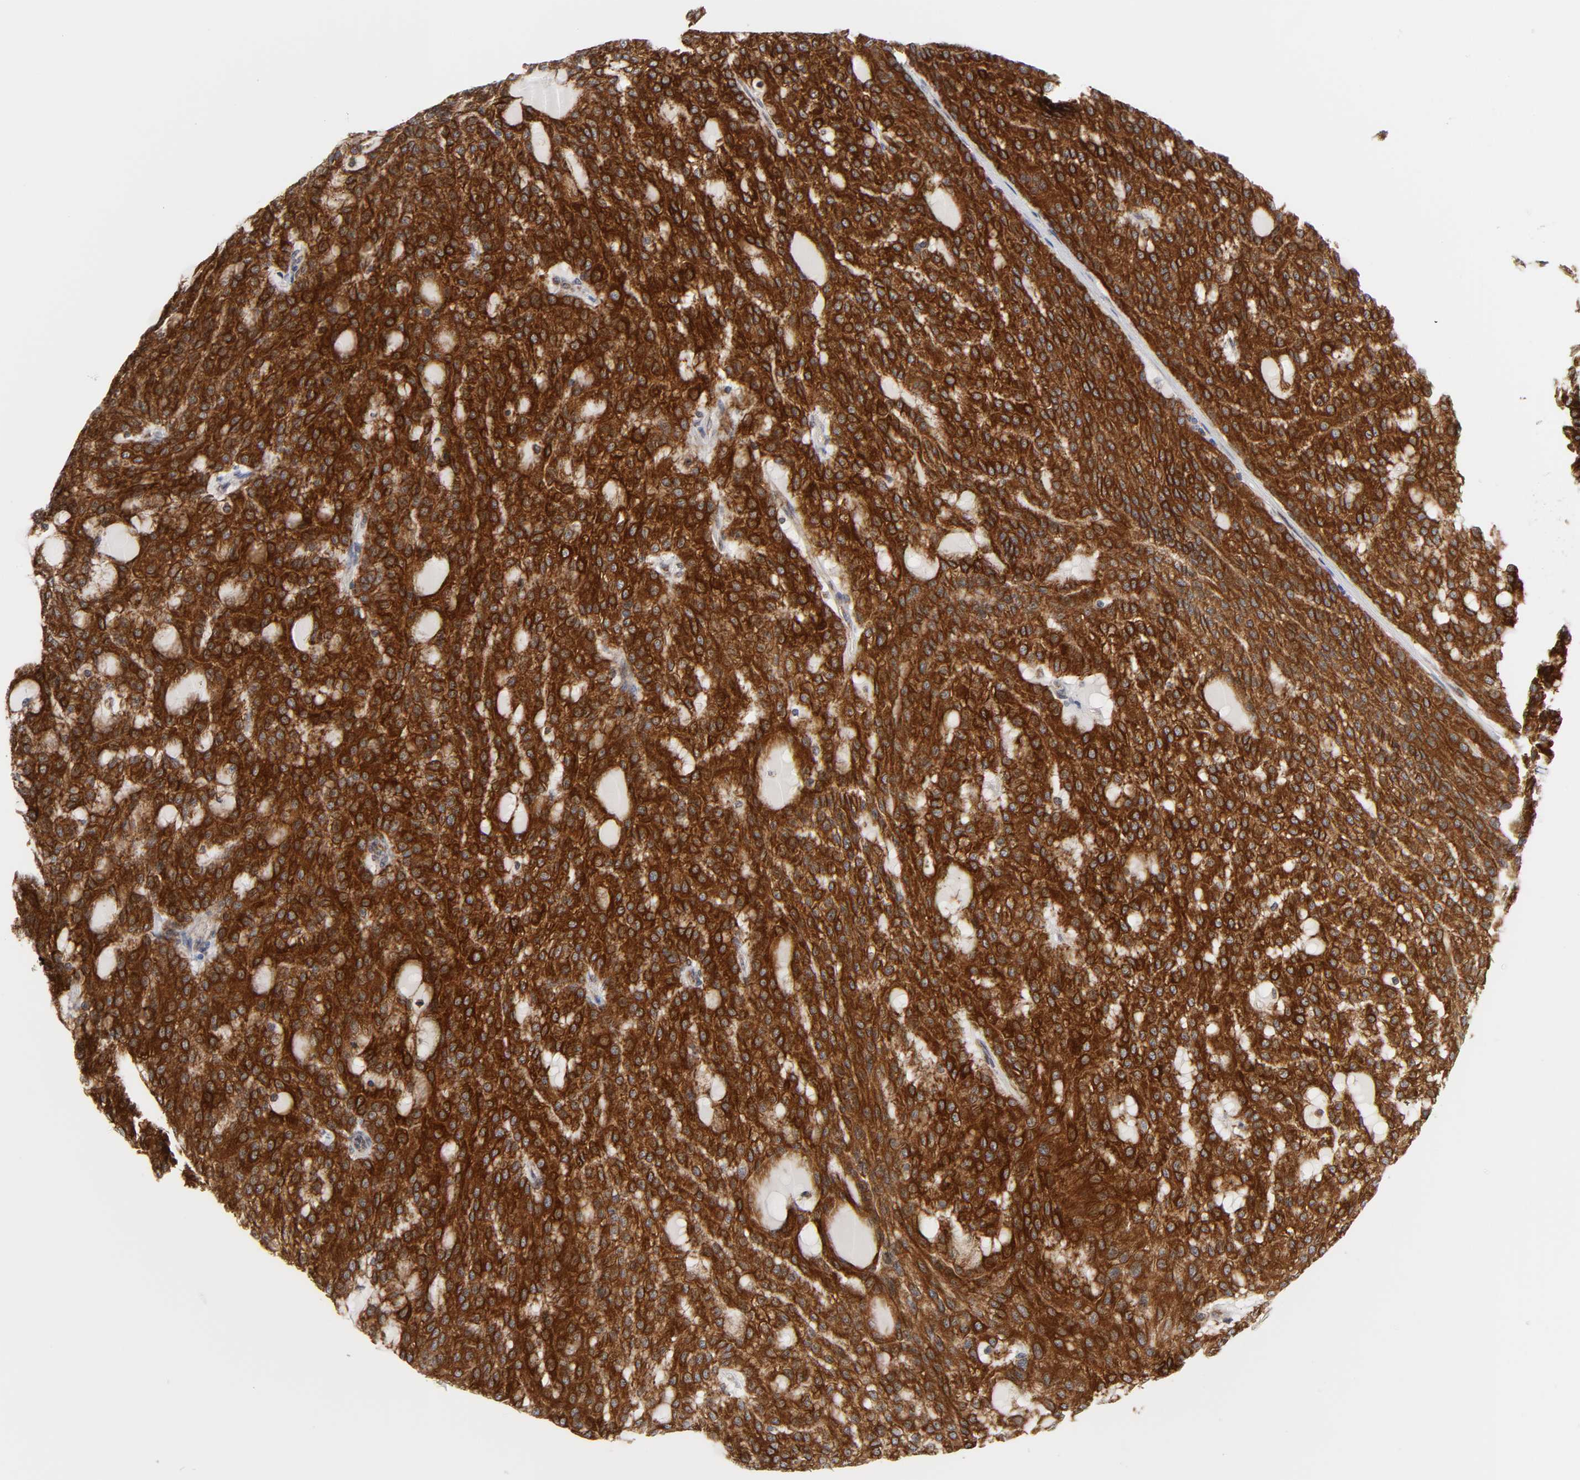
{"staining": {"intensity": "strong", "quantity": ">75%", "location": "cytoplasmic/membranous"}, "tissue": "renal cancer", "cell_type": "Tumor cells", "image_type": "cancer", "snomed": [{"axis": "morphology", "description": "Adenocarcinoma, NOS"}, {"axis": "topography", "description": "Kidney"}], "caption": "An image of human adenocarcinoma (renal) stained for a protein displays strong cytoplasmic/membranous brown staining in tumor cells. The protein is stained brown, and the nuclei are stained in blue (DAB (3,3'-diaminobenzidine) IHC with brightfield microscopy, high magnification).", "gene": "BAX", "patient": {"sex": "male", "age": 63}}